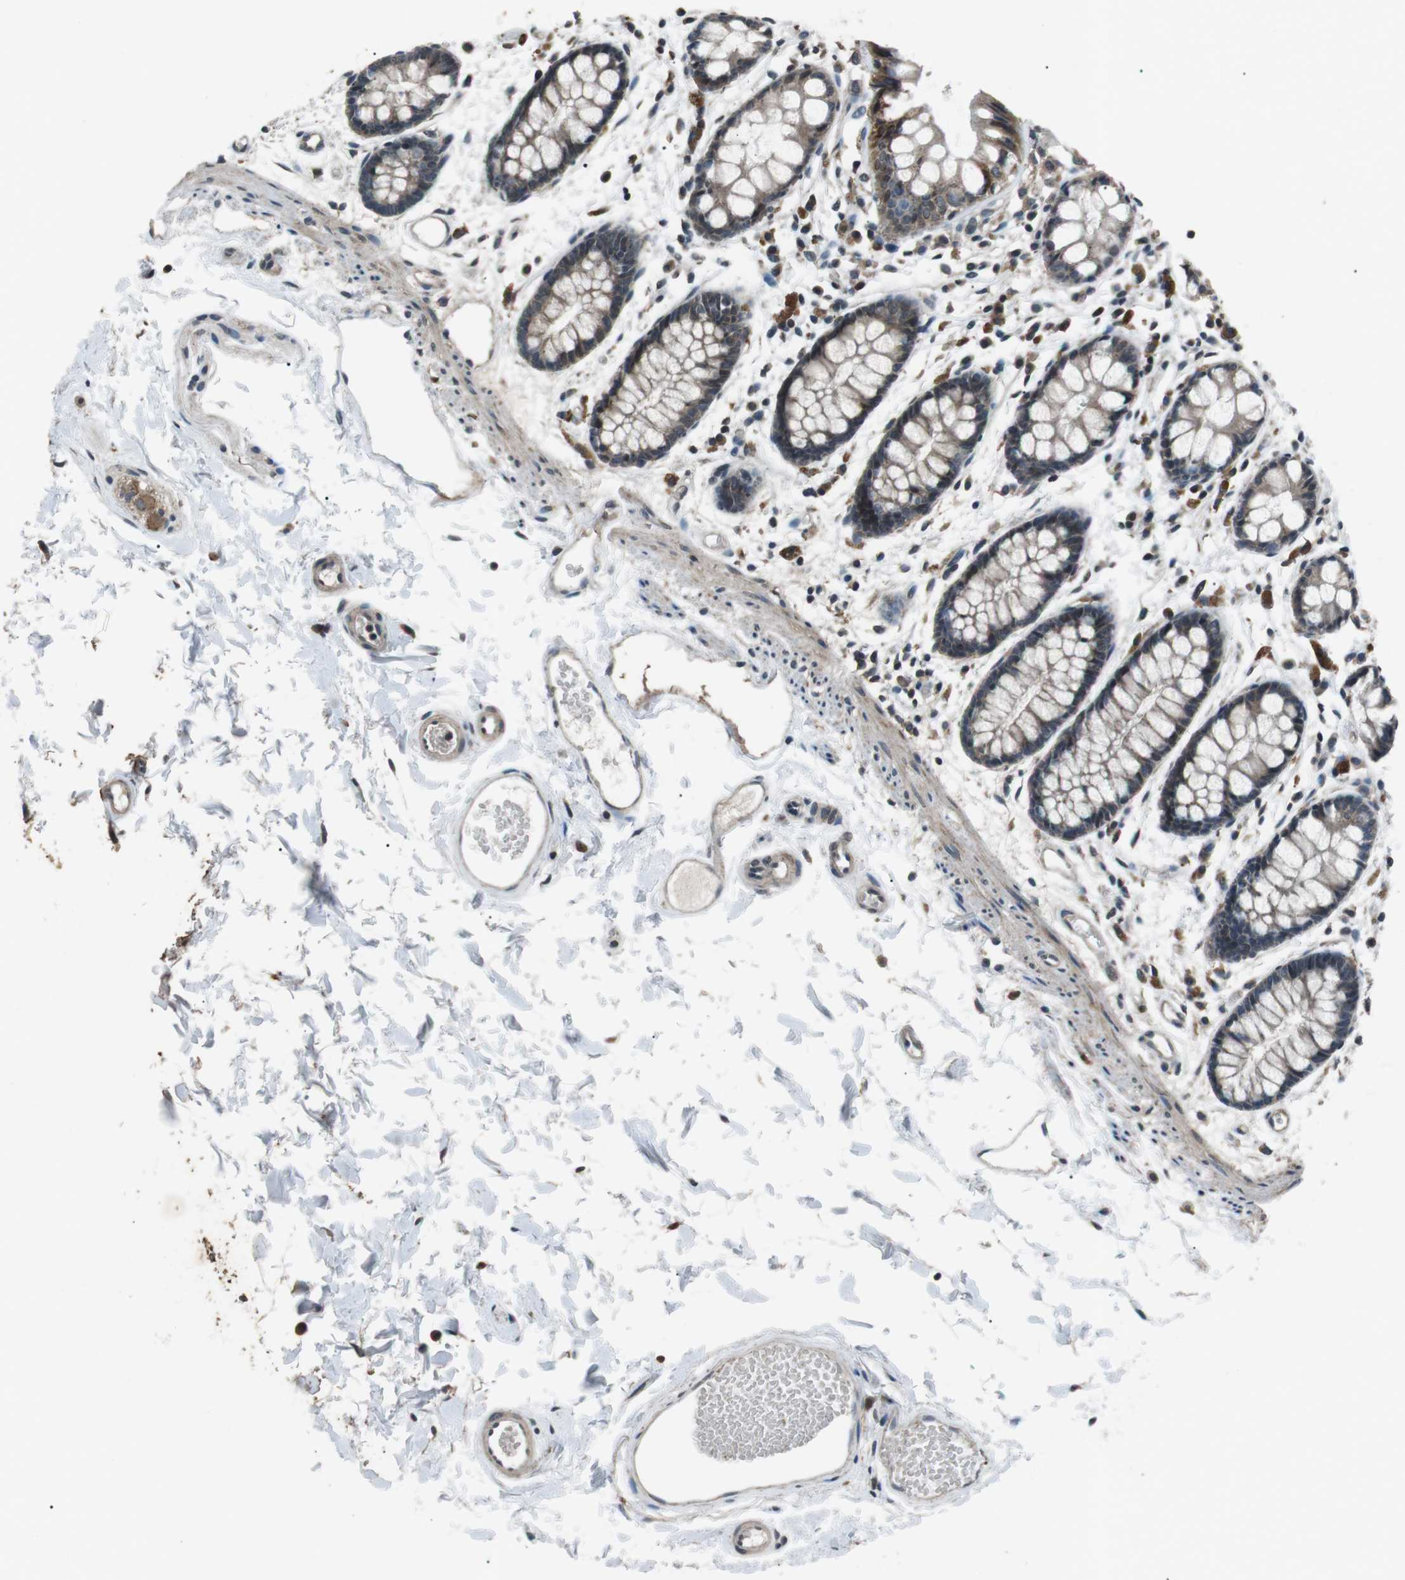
{"staining": {"intensity": "moderate", "quantity": "25%-75%", "location": "cytoplasmic/membranous"}, "tissue": "rectum", "cell_type": "Glandular cells", "image_type": "normal", "snomed": [{"axis": "morphology", "description": "Normal tissue, NOS"}, {"axis": "topography", "description": "Rectum"}], "caption": "Immunohistochemical staining of unremarkable rectum displays 25%-75% levels of moderate cytoplasmic/membranous protein positivity in approximately 25%-75% of glandular cells.", "gene": "NEK7", "patient": {"sex": "female", "age": 66}}